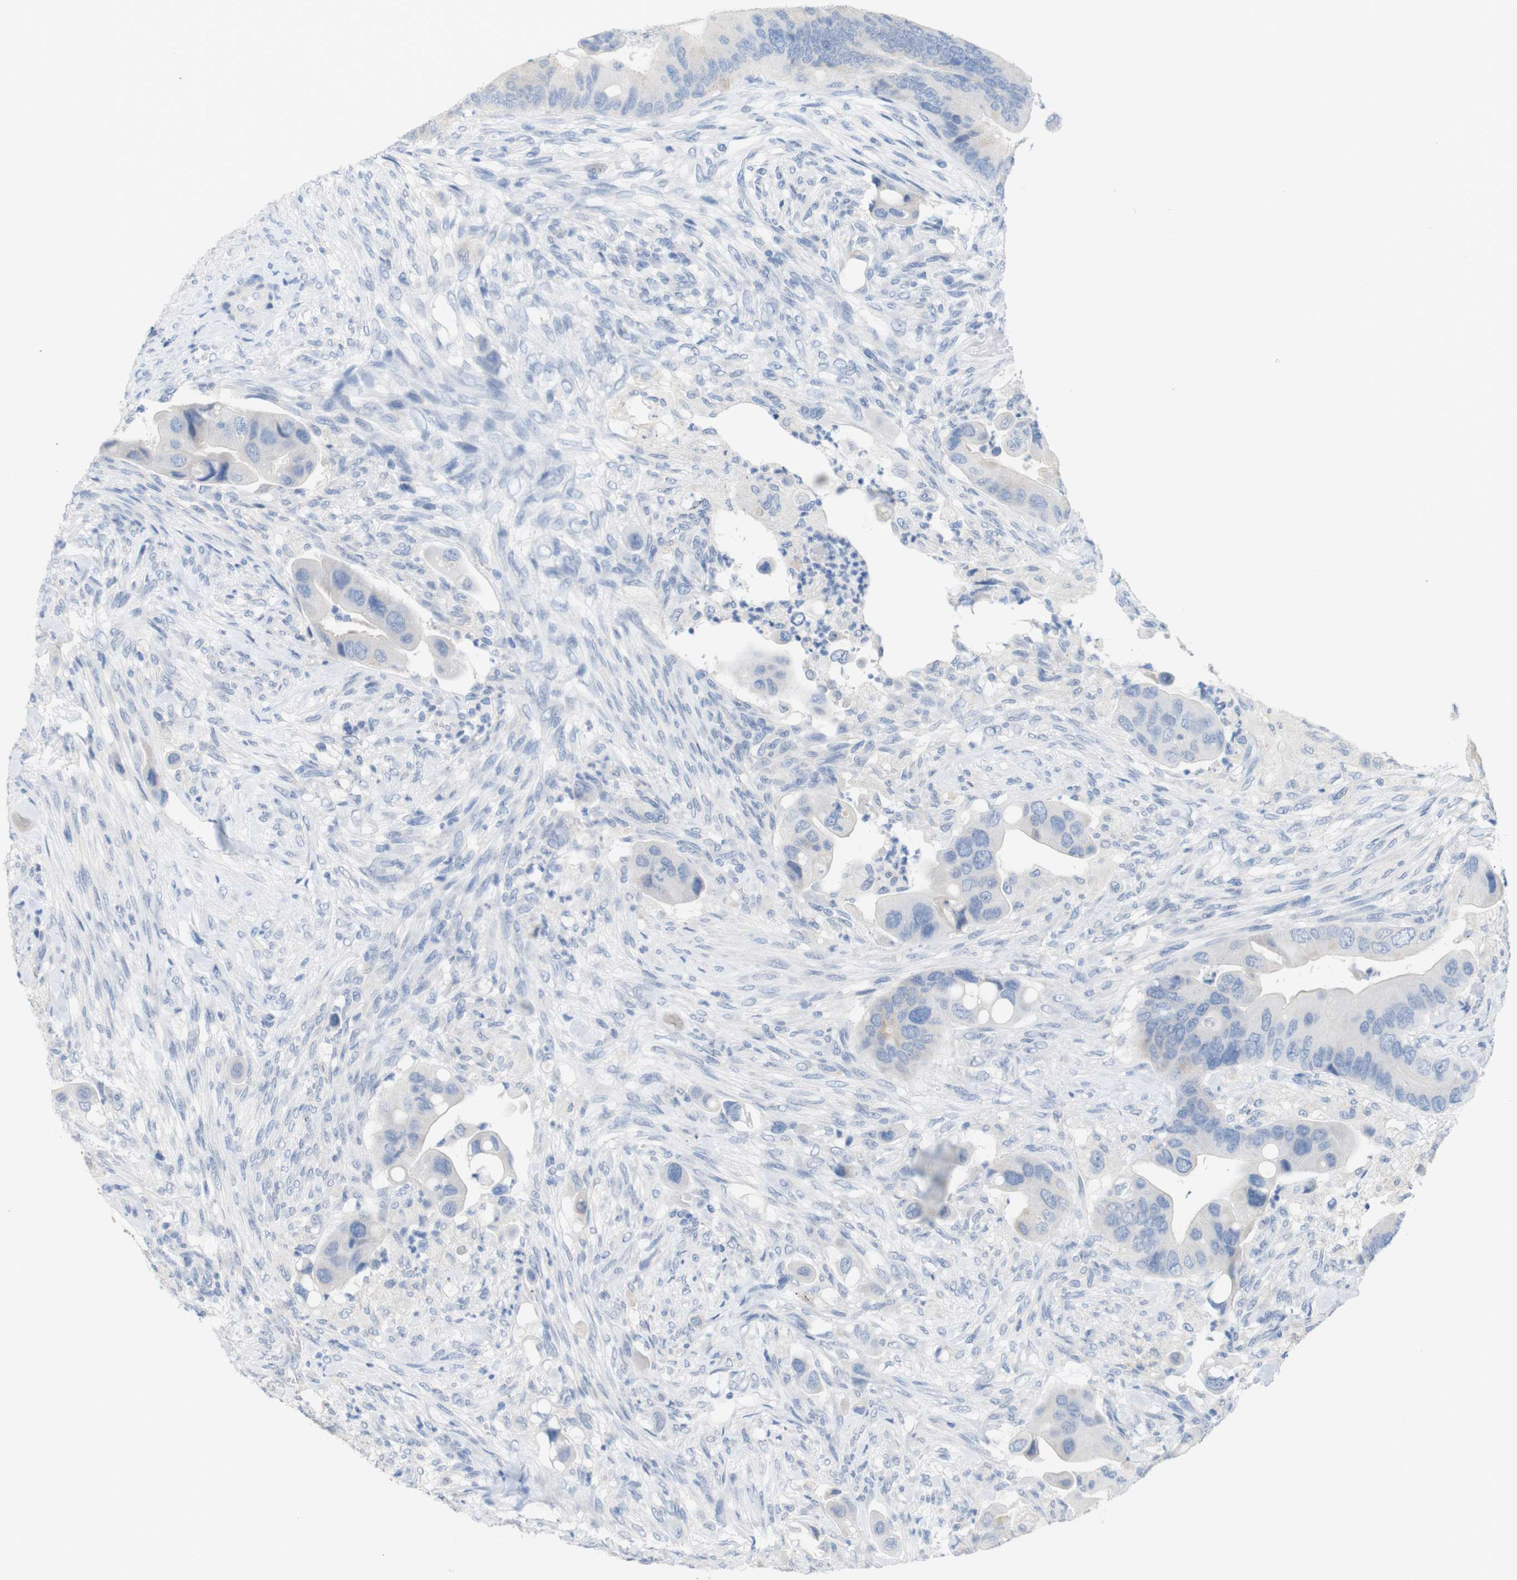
{"staining": {"intensity": "negative", "quantity": "none", "location": "none"}, "tissue": "colorectal cancer", "cell_type": "Tumor cells", "image_type": "cancer", "snomed": [{"axis": "morphology", "description": "Adenocarcinoma, NOS"}, {"axis": "topography", "description": "Rectum"}], "caption": "Immunohistochemistry micrograph of neoplastic tissue: adenocarcinoma (colorectal) stained with DAB (3,3'-diaminobenzidine) exhibits no significant protein expression in tumor cells.", "gene": "LAG3", "patient": {"sex": "female", "age": 57}}